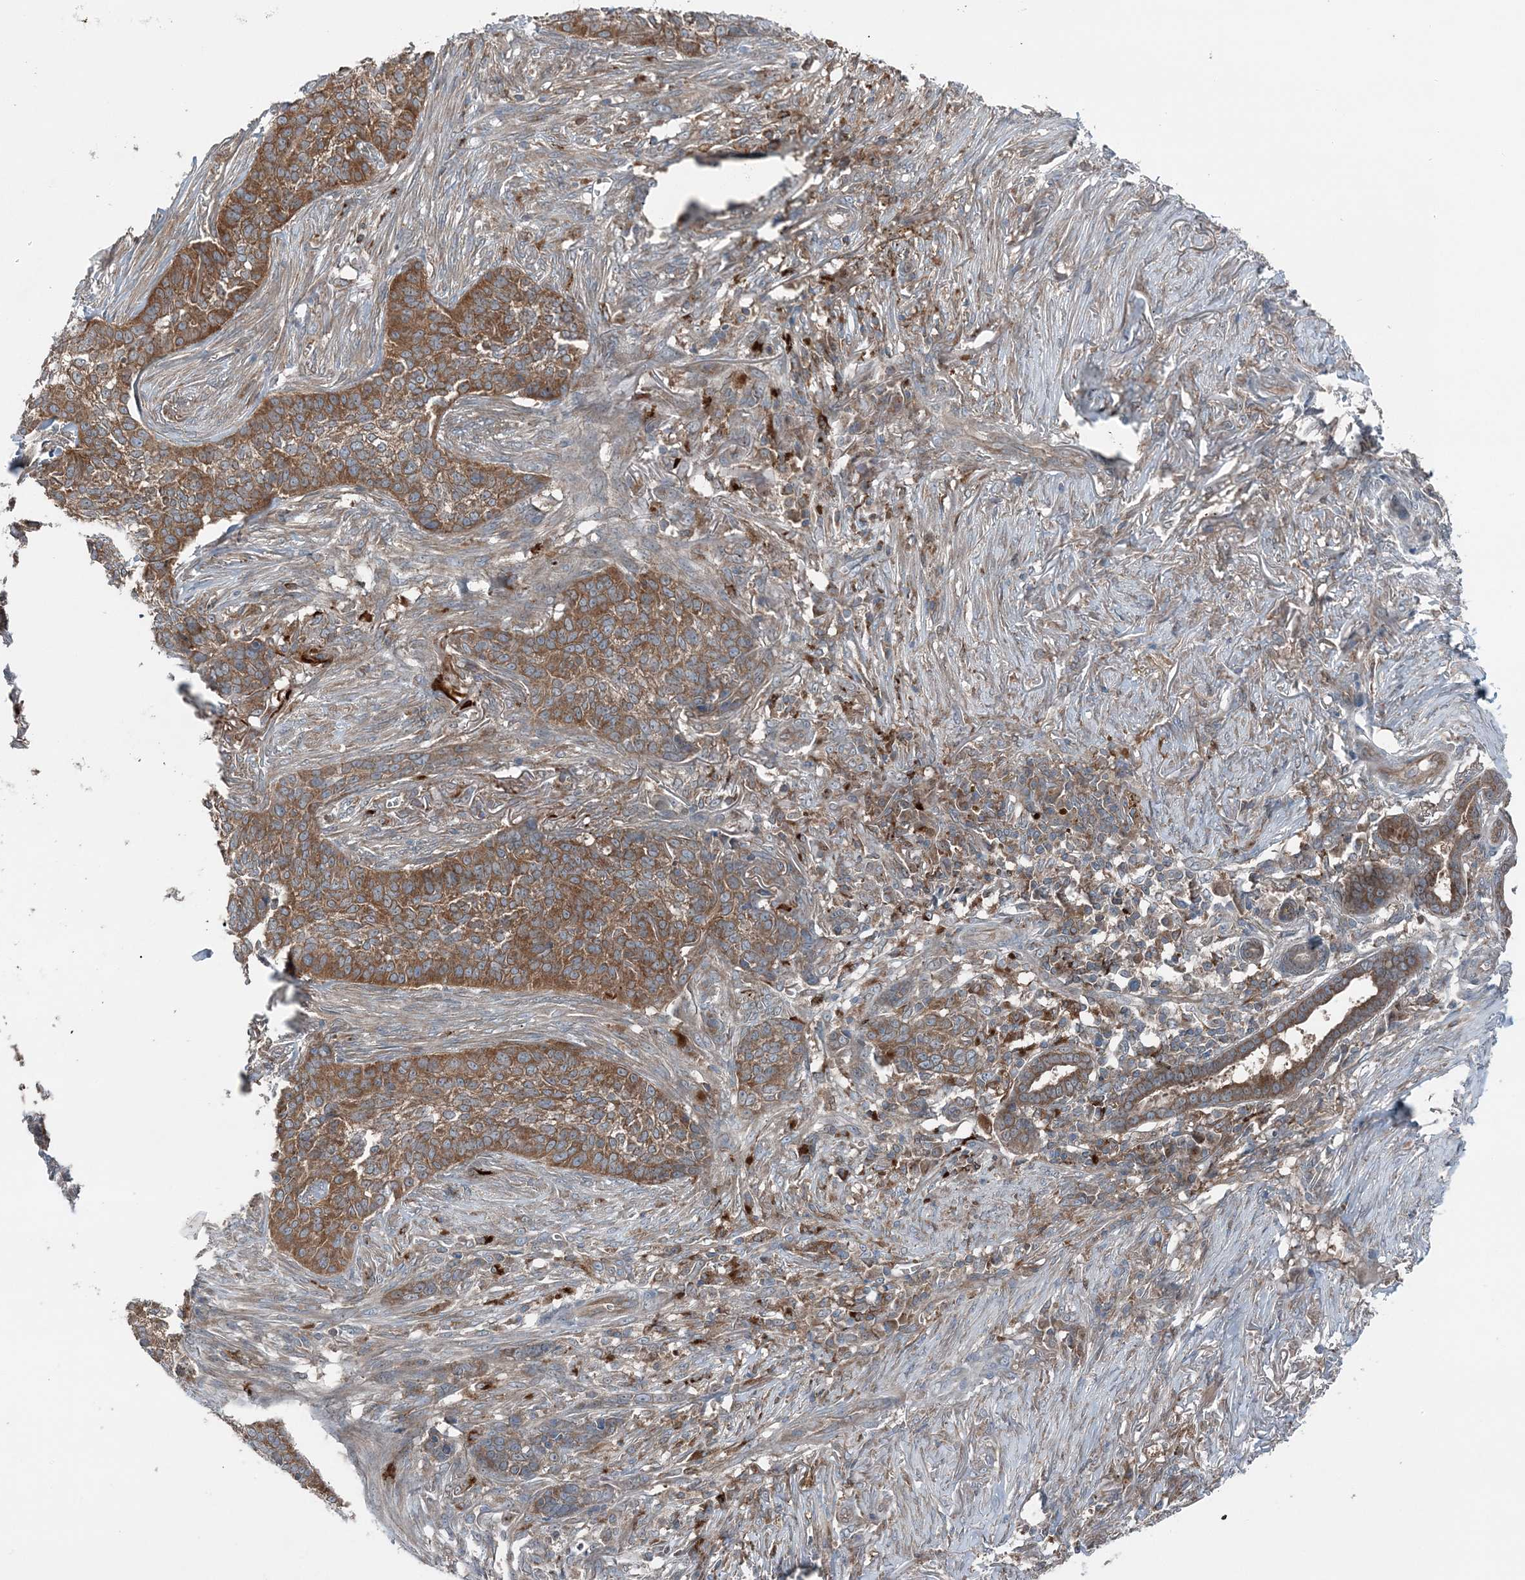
{"staining": {"intensity": "moderate", "quantity": ">75%", "location": "cytoplasmic/membranous"}, "tissue": "skin cancer", "cell_type": "Tumor cells", "image_type": "cancer", "snomed": [{"axis": "morphology", "description": "Basal cell carcinoma"}, {"axis": "topography", "description": "Skin"}], "caption": "Immunohistochemical staining of skin cancer (basal cell carcinoma) reveals medium levels of moderate cytoplasmic/membranous protein positivity in about >75% of tumor cells.", "gene": "ASNSD1", "patient": {"sex": "male", "age": 85}}